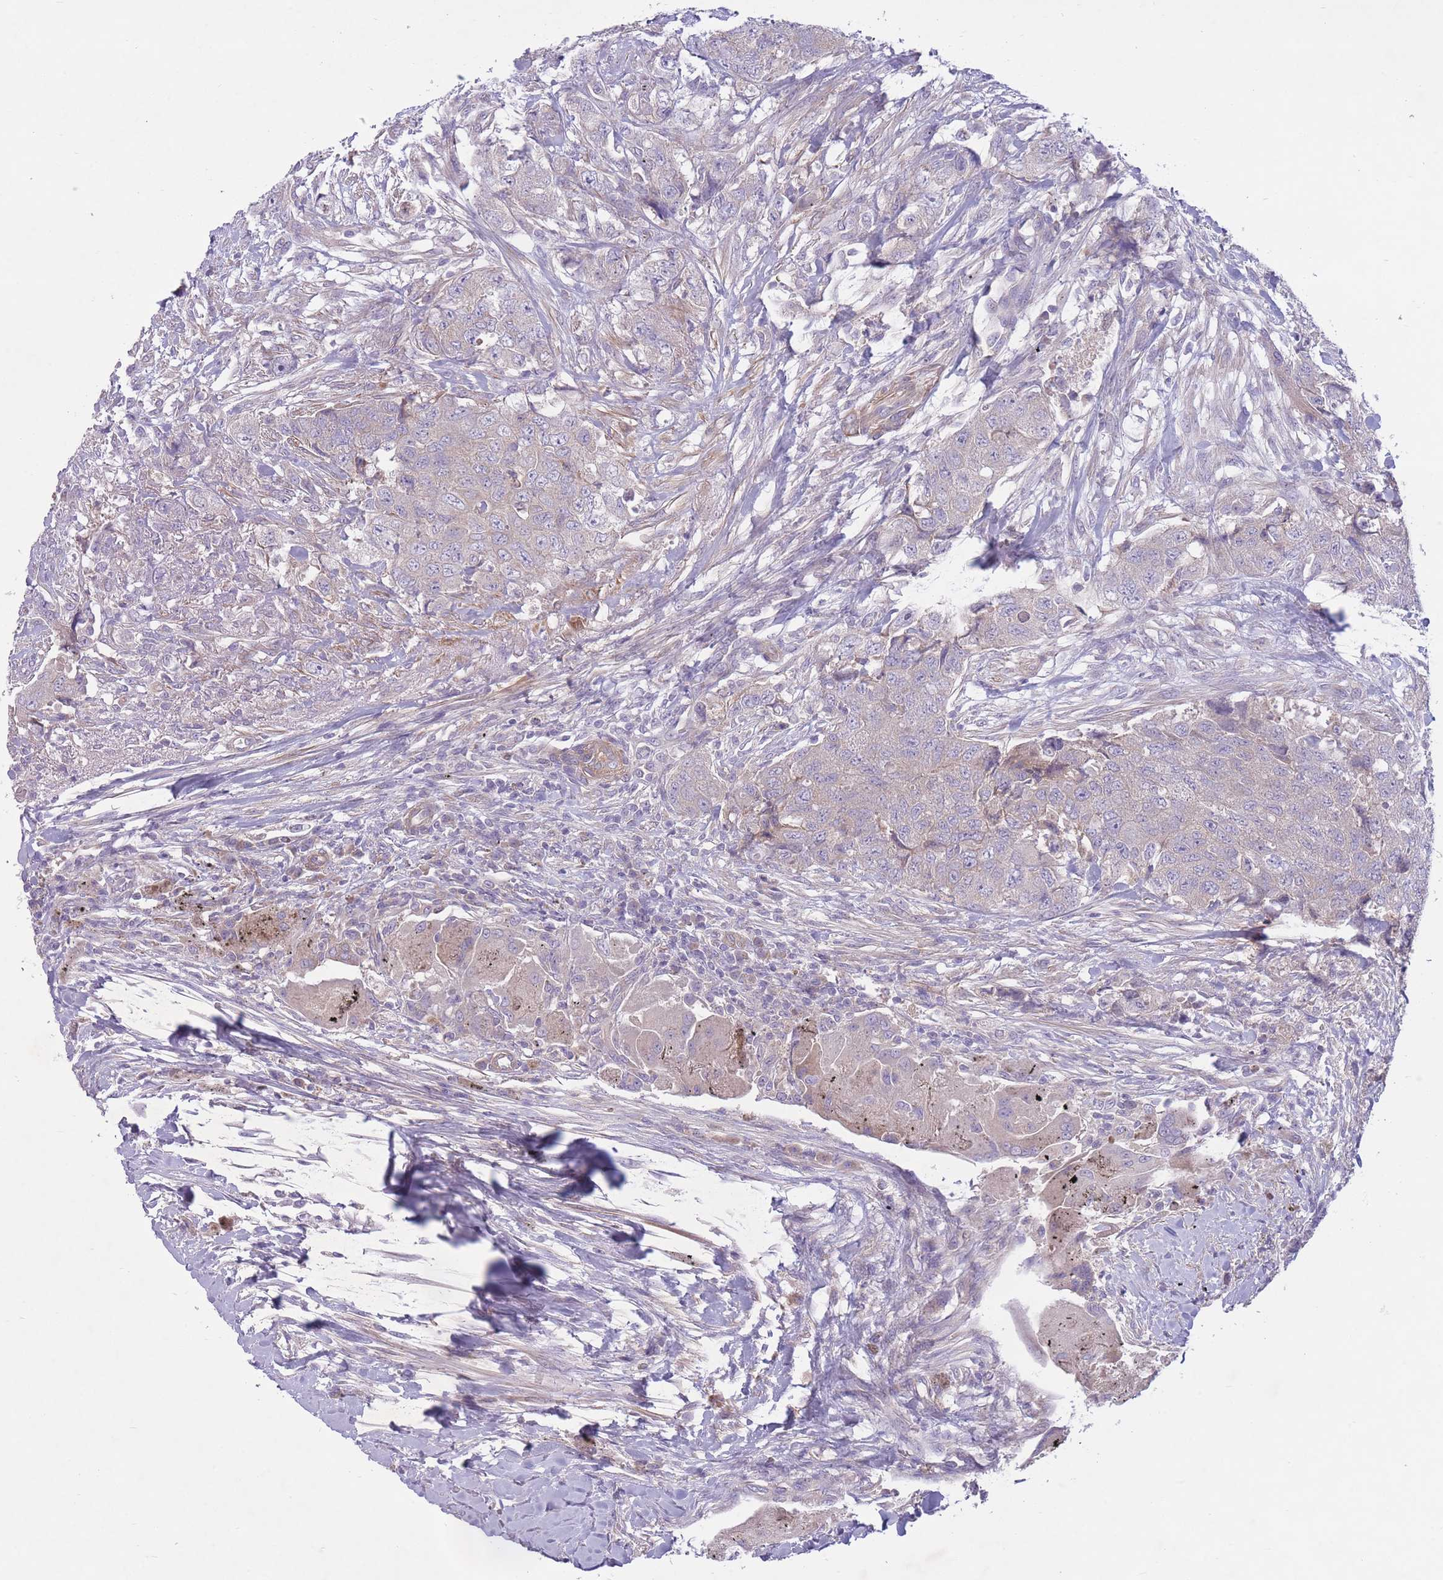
{"staining": {"intensity": "negative", "quantity": "none", "location": "none"}, "tissue": "urothelial cancer", "cell_type": "Tumor cells", "image_type": "cancer", "snomed": [{"axis": "morphology", "description": "Urothelial carcinoma, High grade"}, {"axis": "topography", "description": "Urinary bladder"}], "caption": "A high-resolution micrograph shows immunohistochemistry (IHC) staining of urothelial cancer, which demonstrates no significant staining in tumor cells. Brightfield microscopy of IHC stained with DAB (3,3'-diaminobenzidine) (brown) and hematoxylin (blue), captured at high magnification.", "gene": "PNPLA5", "patient": {"sex": "female", "age": 78}}